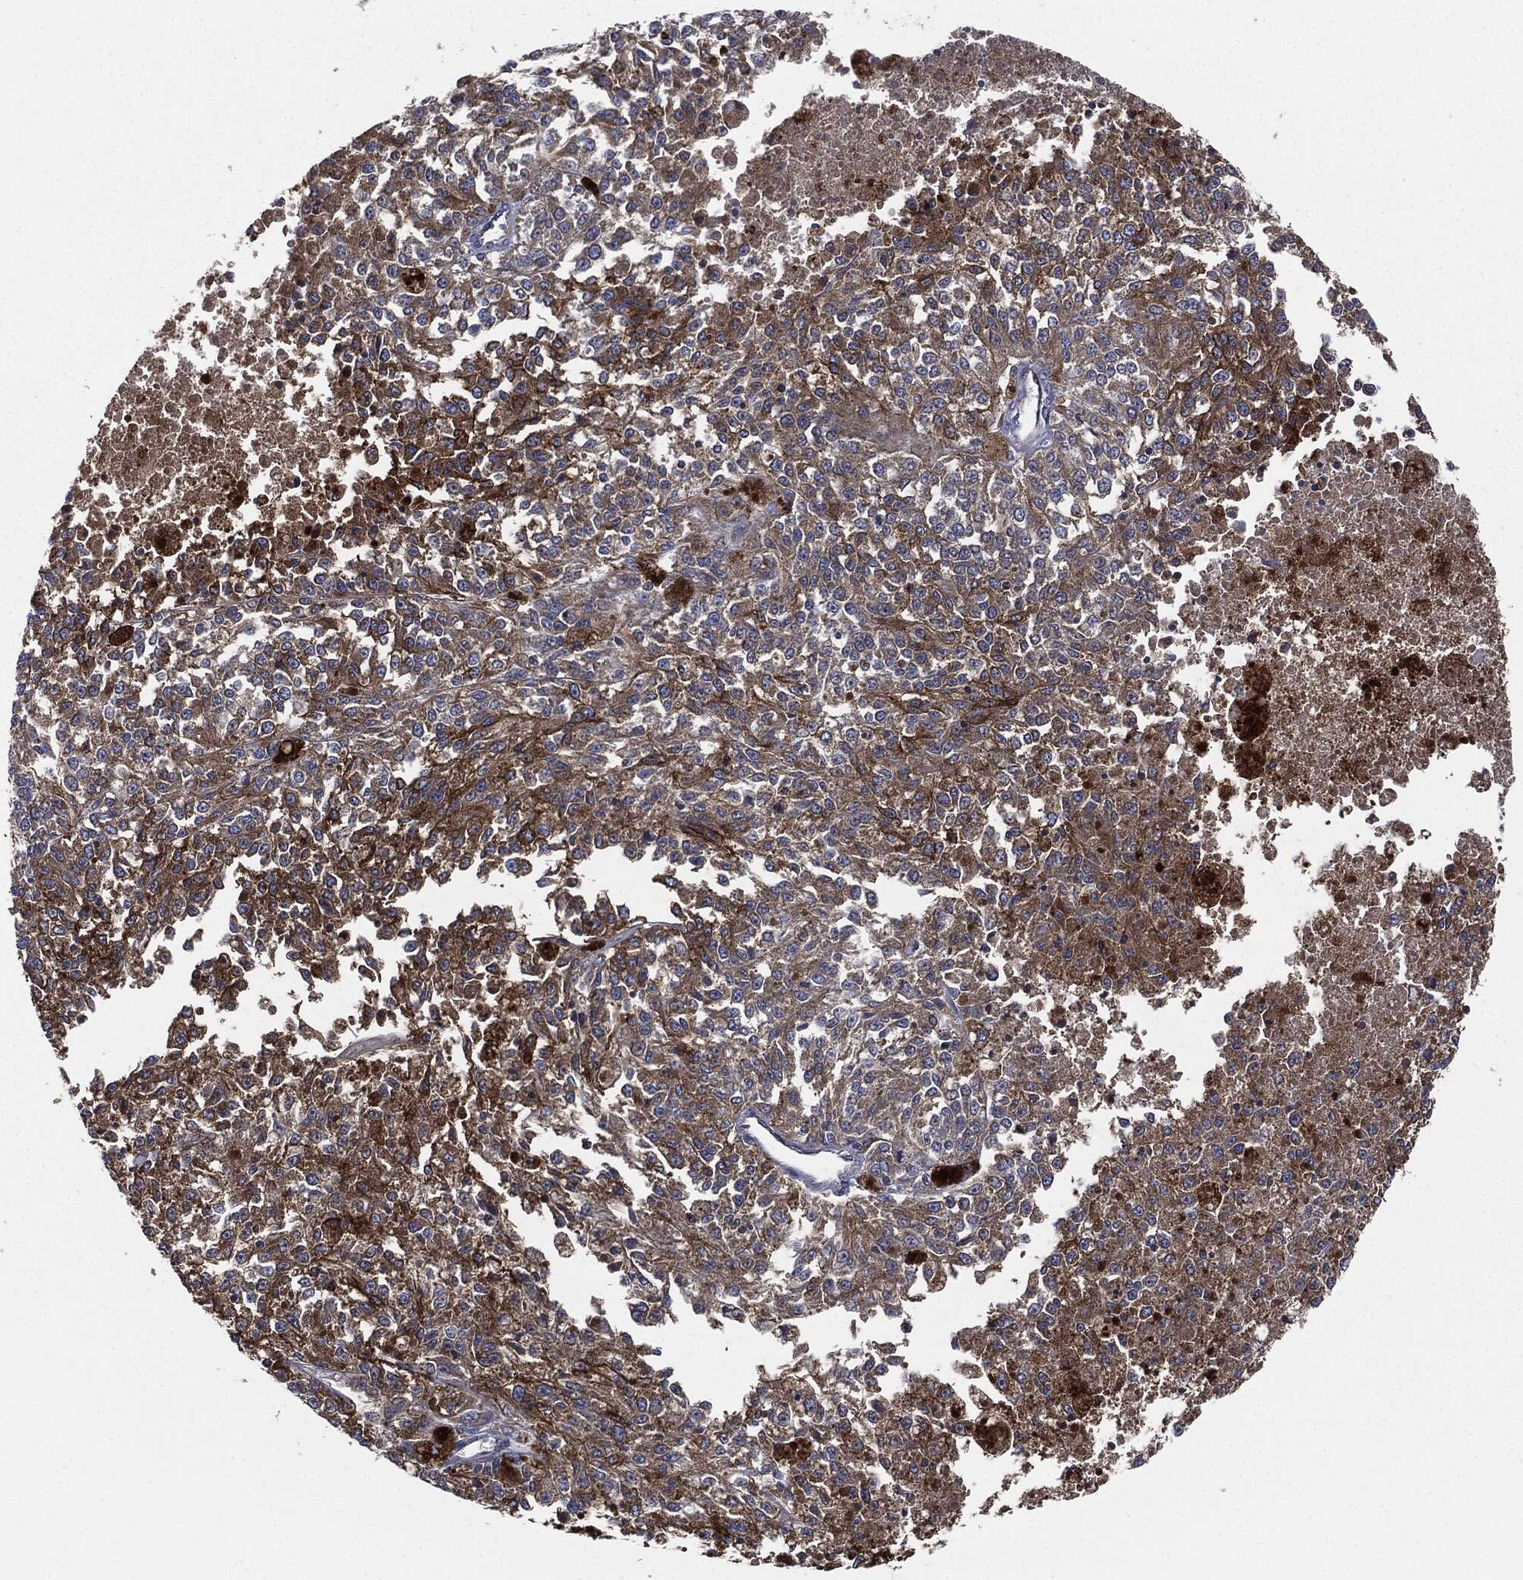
{"staining": {"intensity": "moderate", "quantity": ">75%", "location": "cytoplasmic/membranous"}, "tissue": "melanoma", "cell_type": "Tumor cells", "image_type": "cancer", "snomed": [{"axis": "morphology", "description": "Malignant melanoma, Metastatic site"}, {"axis": "topography", "description": "Lymph node"}], "caption": "The immunohistochemical stain labels moderate cytoplasmic/membranous expression in tumor cells of melanoma tissue. (IHC, brightfield microscopy, high magnification).", "gene": "TMEM11", "patient": {"sex": "female", "age": 64}}